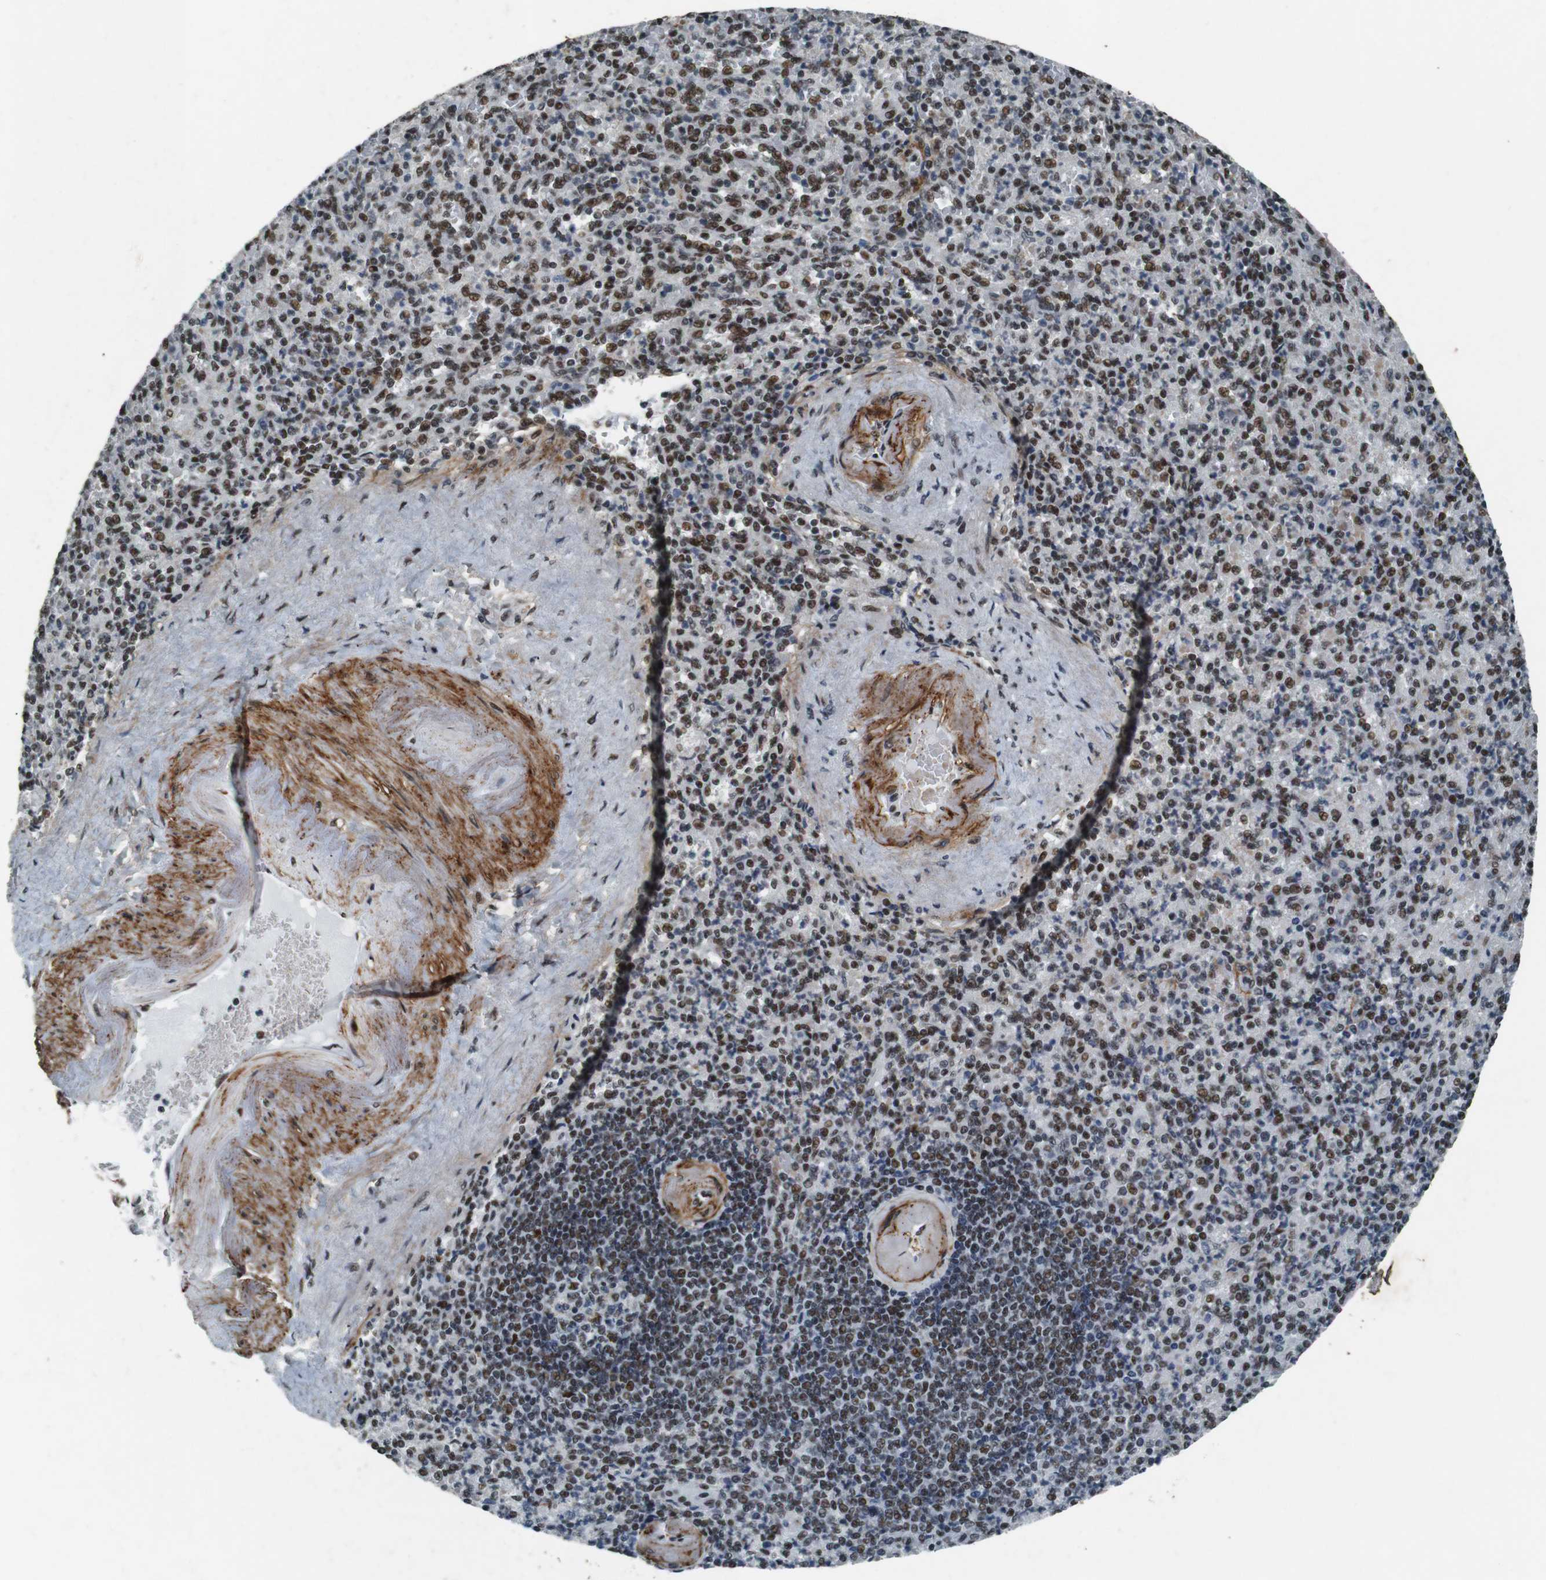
{"staining": {"intensity": "strong", "quantity": ">75%", "location": "nuclear"}, "tissue": "spleen", "cell_type": "Cells in red pulp", "image_type": "normal", "snomed": [{"axis": "morphology", "description": "Normal tissue, NOS"}, {"axis": "topography", "description": "Spleen"}], "caption": "A high amount of strong nuclear positivity is seen in about >75% of cells in red pulp in normal spleen. (DAB IHC, brown staining for protein, blue staining for nuclei).", "gene": "HEXIM1", "patient": {"sex": "female", "age": 74}}